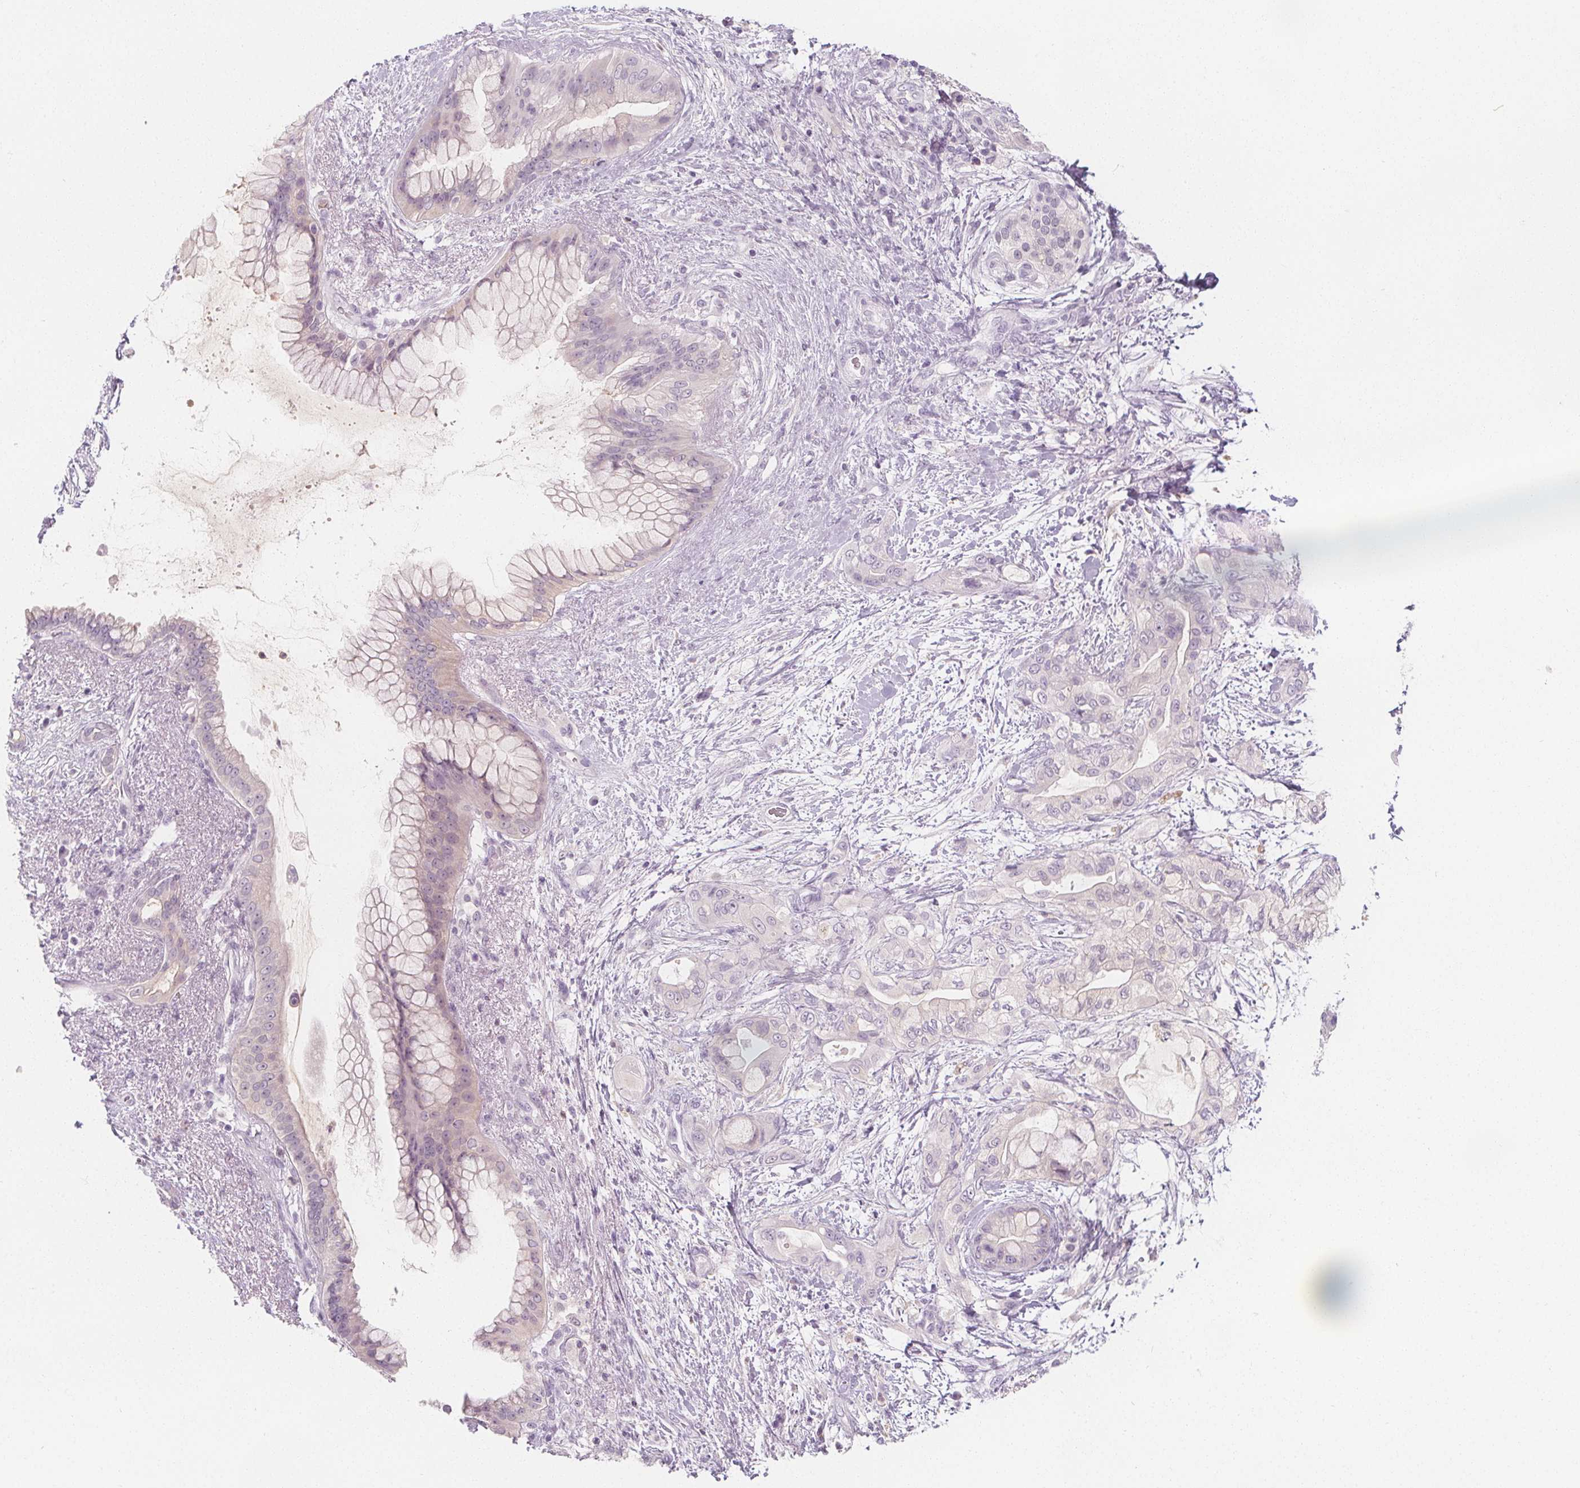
{"staining": {"intensity": "negative", "quantity": "none", "location": "none"}, "tissue": "pancreatic cancer", "cell_type": "Tumor cells", "image_type": "cancer", "snomed": [{"axis": "morphology", "description": "Adenocarcinoma, NOS"}, {"axis": "topography", "description": "Pancreas"}], "caption": "Tumor cells are negative for brown protein staining in pancreatic adenocarcinoma.", "gene": "UGP2", "patient": {"sex": "male", "age": 71}}